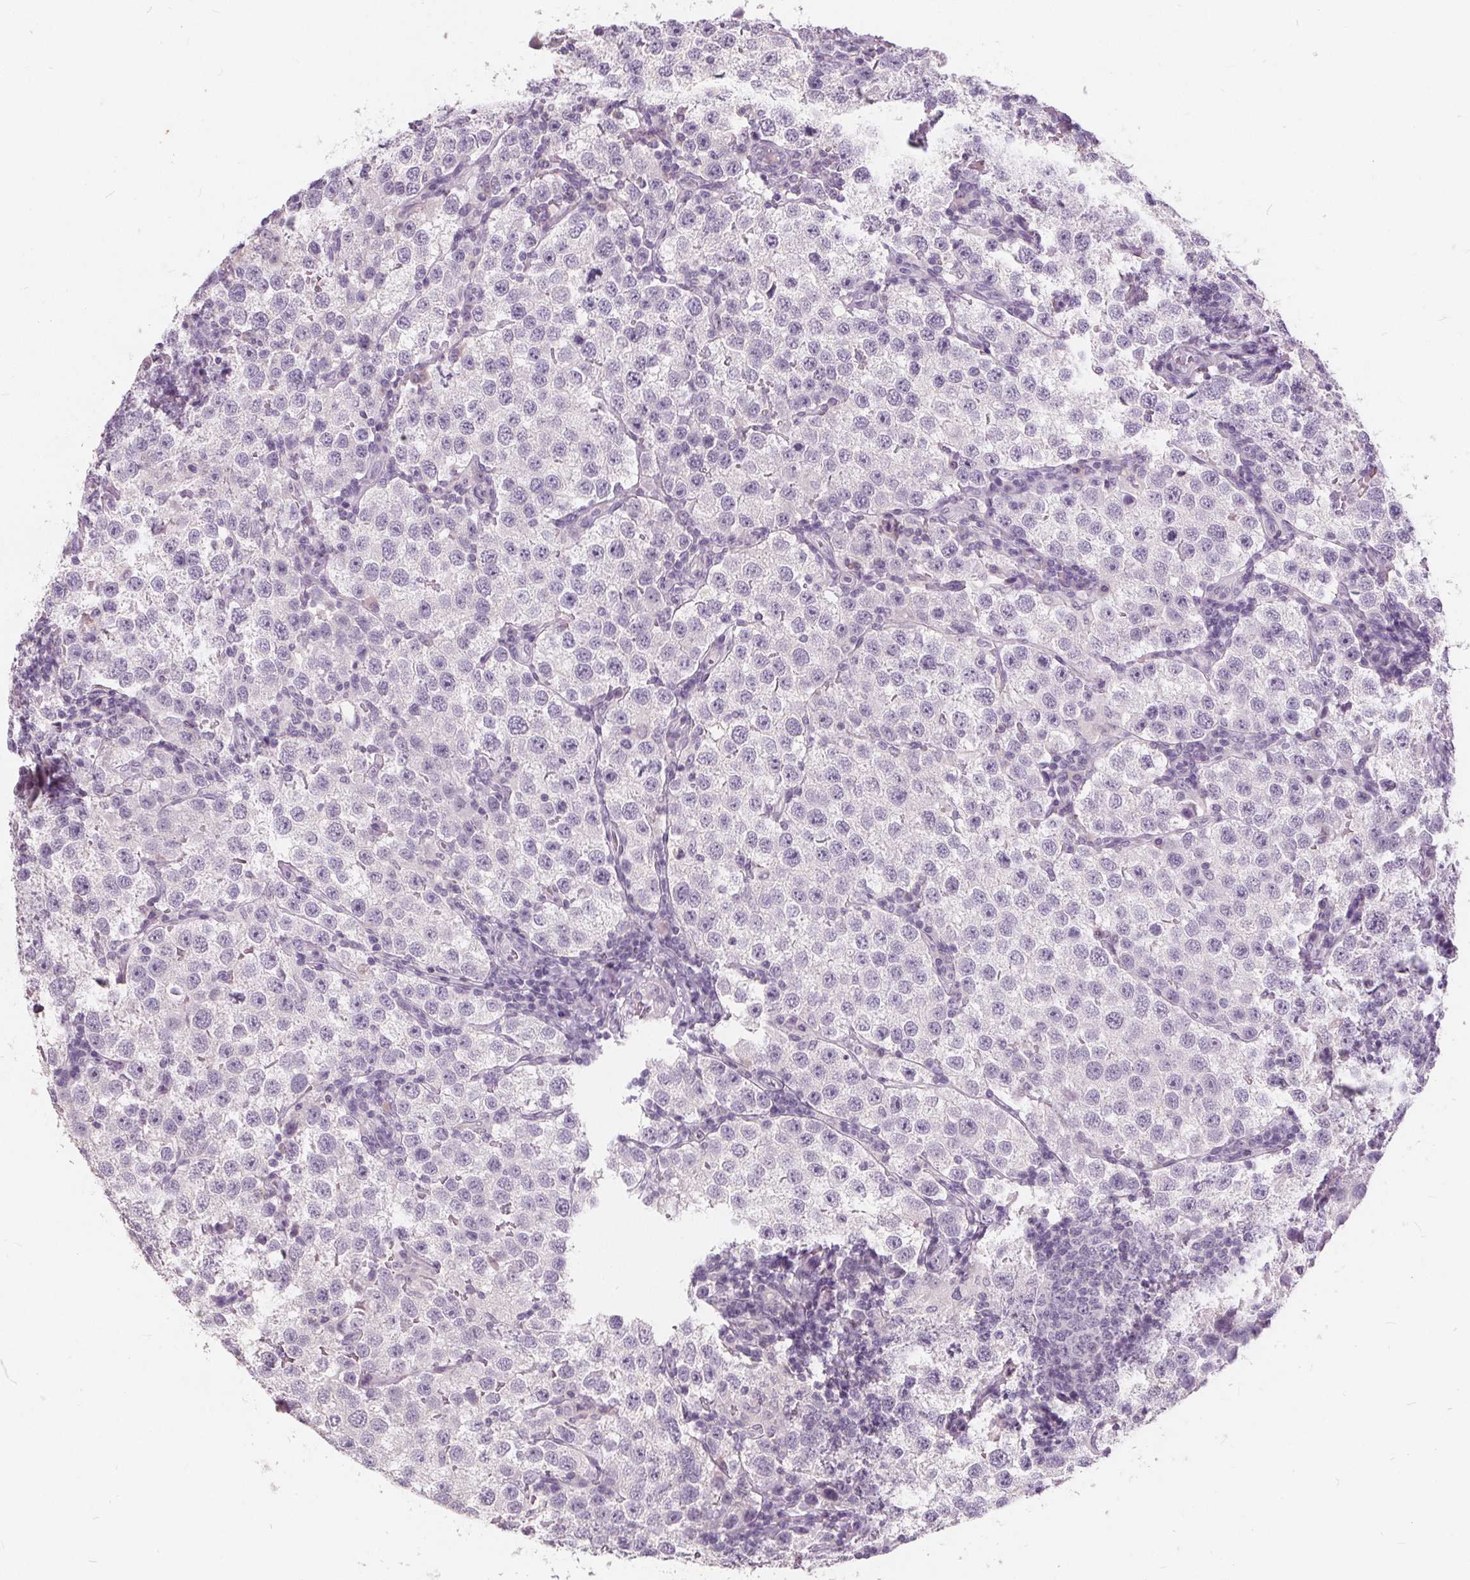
{"staining": {"intensity": "negative", "quantity": "none", "location": "none"}, "tissue": "testis cancer", "cell_type": "Tumor cells", "image_type": "cancer", "snomed": [{"axis": "morphology", "description": "Seminoma, NOS"}, {"axis": "topography", "description": "Testis"}], "caption": "Testis cancer (seminoma) stained for a protein using immunohistochemistry (IHC) demonstrates no staining tumor cells.", "gene": "PLA2G2E", "patient": {"sex": "male", "age": 37}}